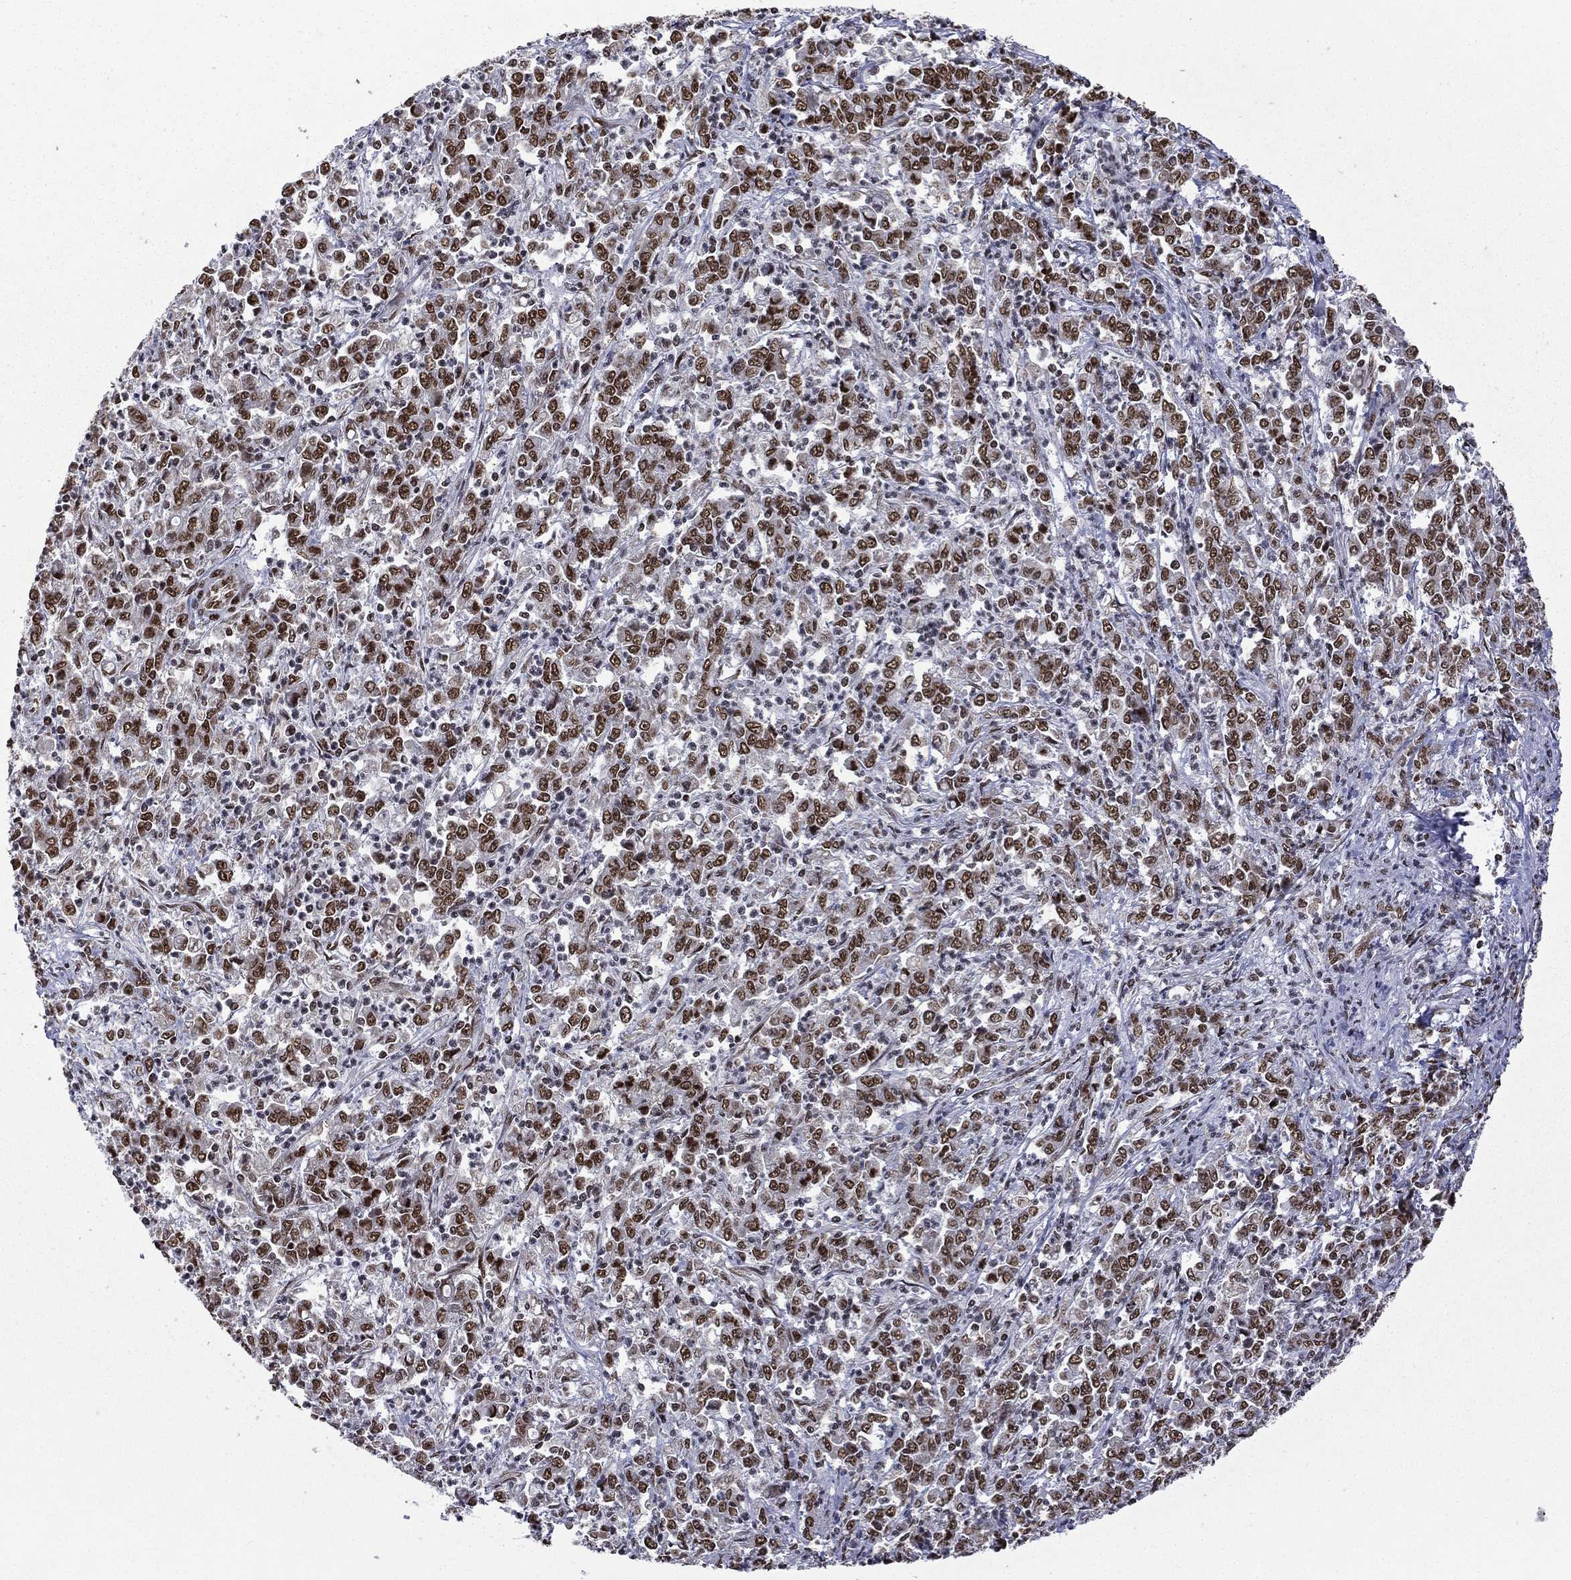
{"staining": {"intensity": "strong", "quantity": ">75%", "location": "nuclear"}, "tissue": "stomach cancer", "cell_type": "Tumor cells", "image_type": "cancer", "snomed": [{"axis": "morphology", "description": "Adenocarcinoma, NOS"}, {"axis": "topography", "description": "Stomach, lower"}], "caption": "Immunohistochemistry (IHC) of human stomach cancer exhibits high levels of strong nuclear expression in about >75% of tumor cells.", "gene": "C5orf24", "patient": {"sex": "female", "age": 71}}